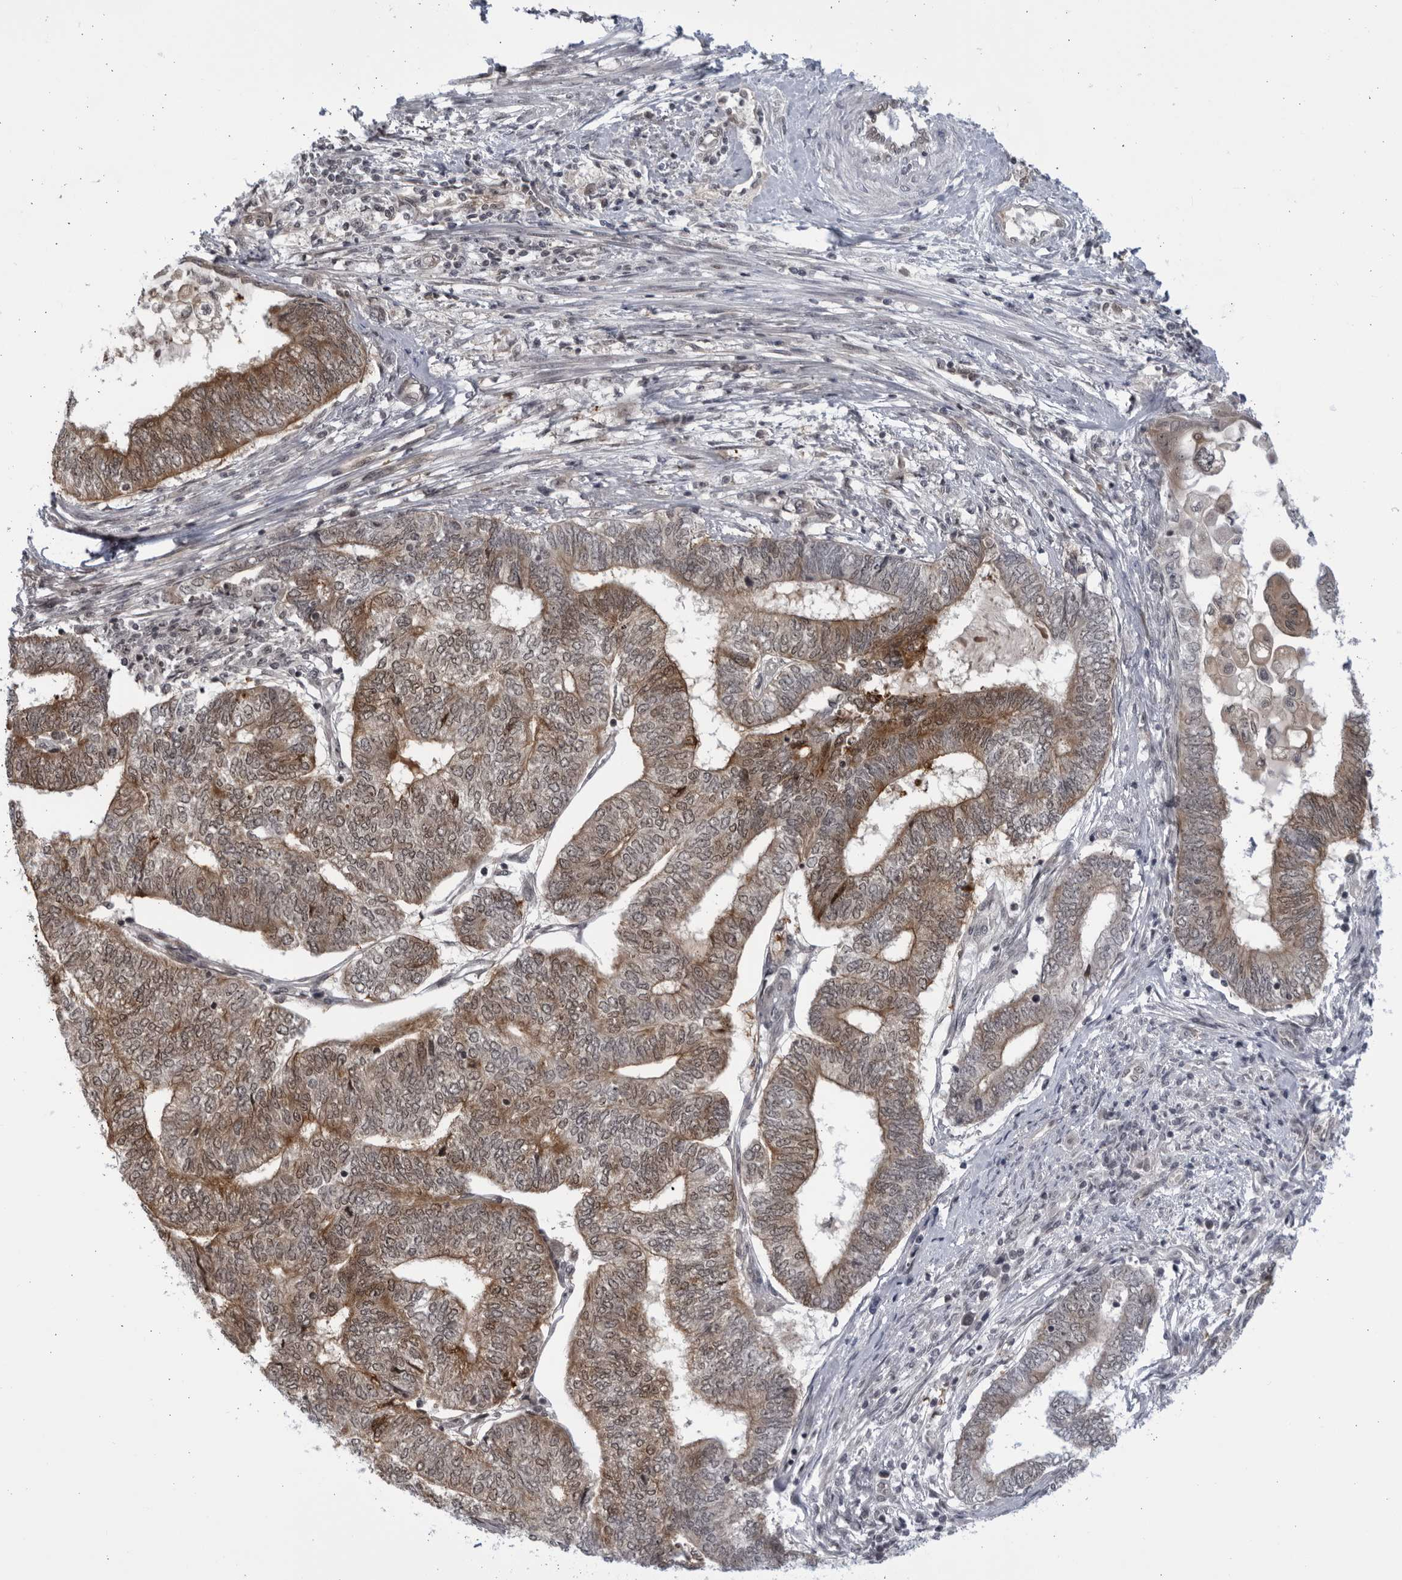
{"staining": {"intensity": "moderate", "quantity": "25%-75%", "location": "cytoplasmic/membranous,nuclear"}, "tissue": "endometrial cancer", "cell_type": "Tumor cells", "image_type": "cancer", "snomed": [{"axis": "morphology", "description": "Adenocarcinoma, NOS"}, {"axis": "topography", "description": "Uterus"}, {"axis": "topography", "description": "Endometrium"}], "caption": "Endometrial cancer (adenocarcinoma) tissue demonstrates moderate cytoplasmic/membranous and nuclear positivity in about 25%-75% of tumor cells, visualized by immunohistochemistry.", "gene": "ITGB3BP", "patient": {"sex": "female", "age": 70}}